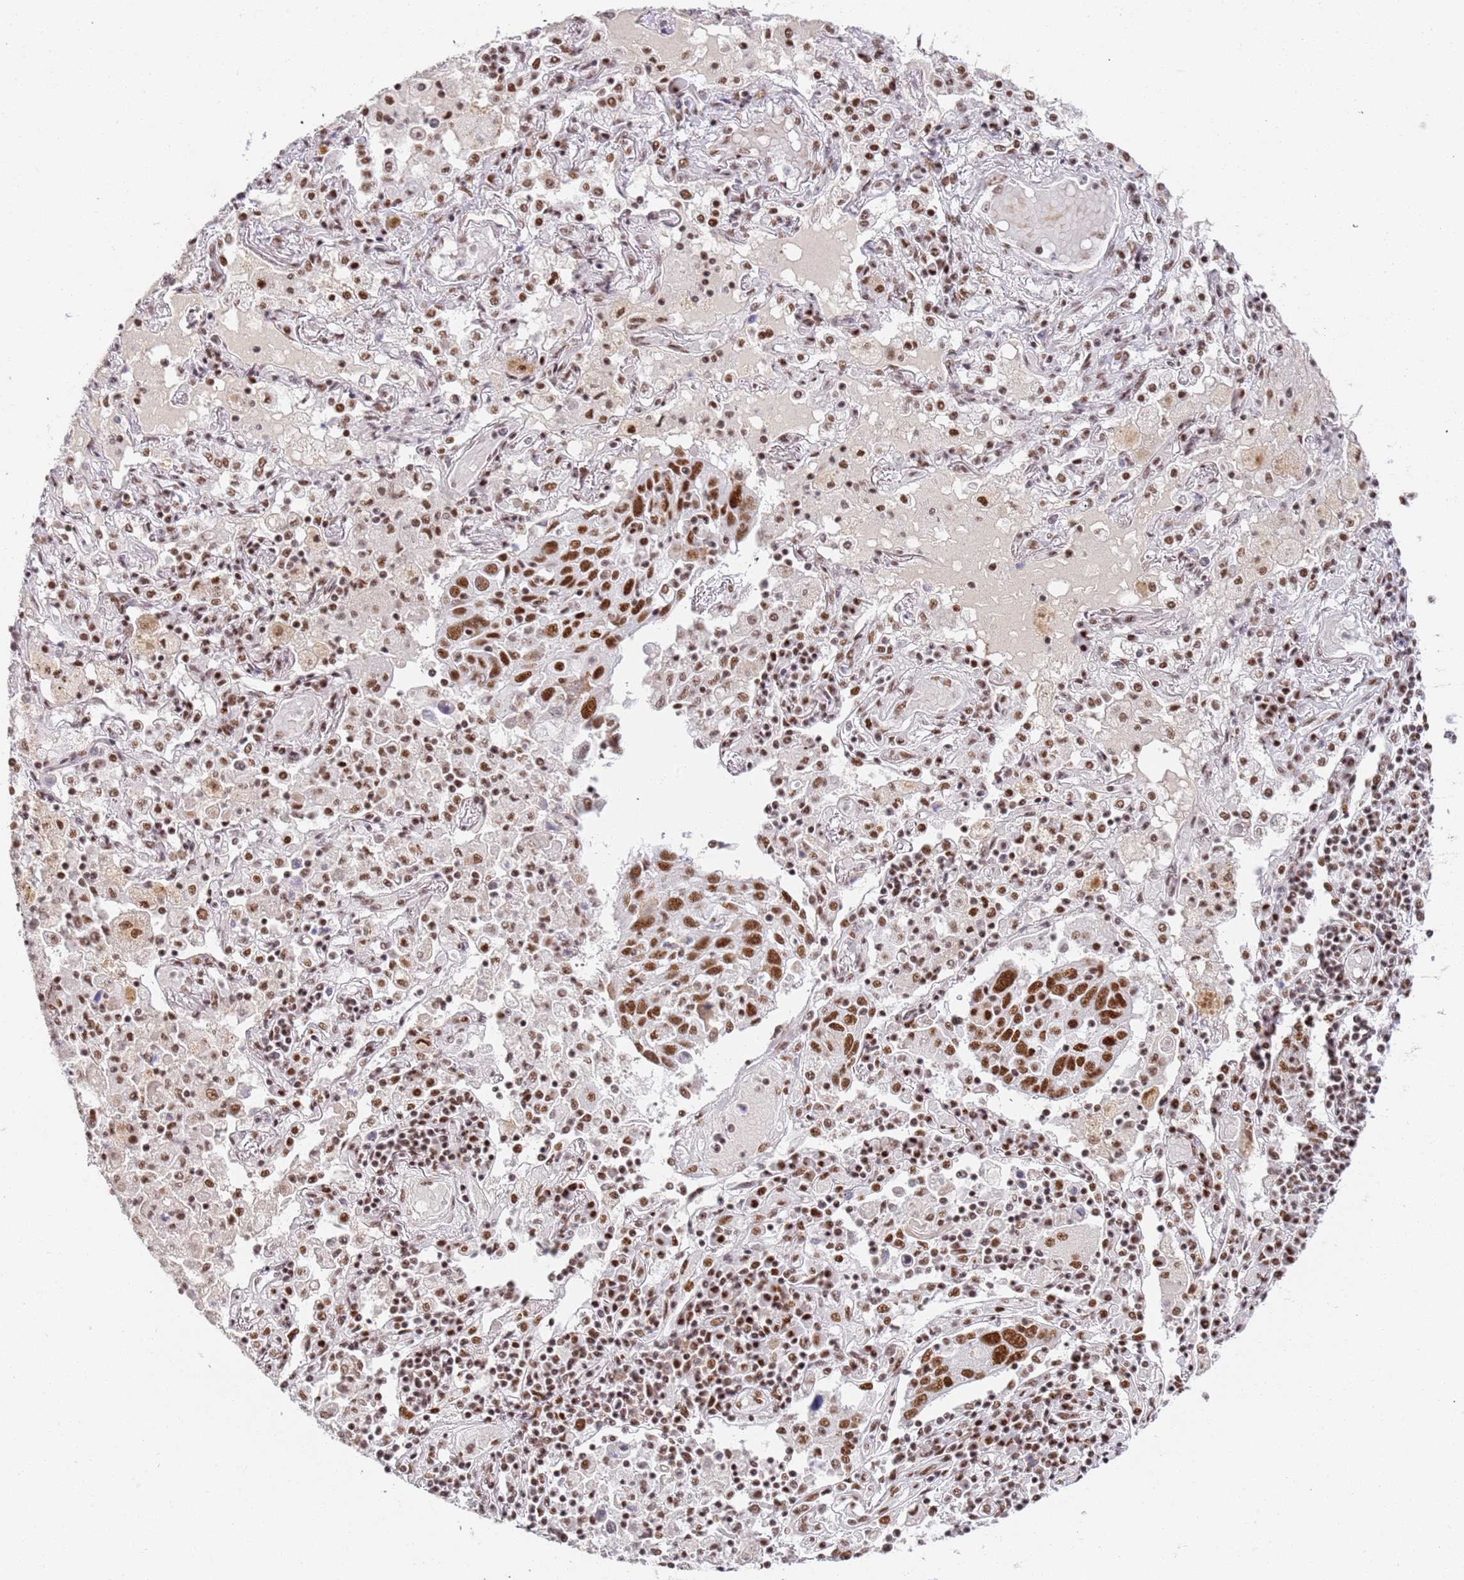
{"staining": {"intensity": "strong", "quantity": ">75%", "location": "nuclear"}, "tissue": "lung cancer", "cell_type": "Tumor cells", "image_type": "cancer", "snomed": [{"axis": "morphology", "description": "Squamous cell carcinoma, NOS"}, {"axis": "topography", "description": "Lung"}], "caption": "Immunohistochemistry of squamous cell carcinoma (lung) reveals high levels of strong nuclear staining in approximately >75% of tumor cells.", "gene": "AKAP8L", "patient": {"sex": "male", "age": 65}}